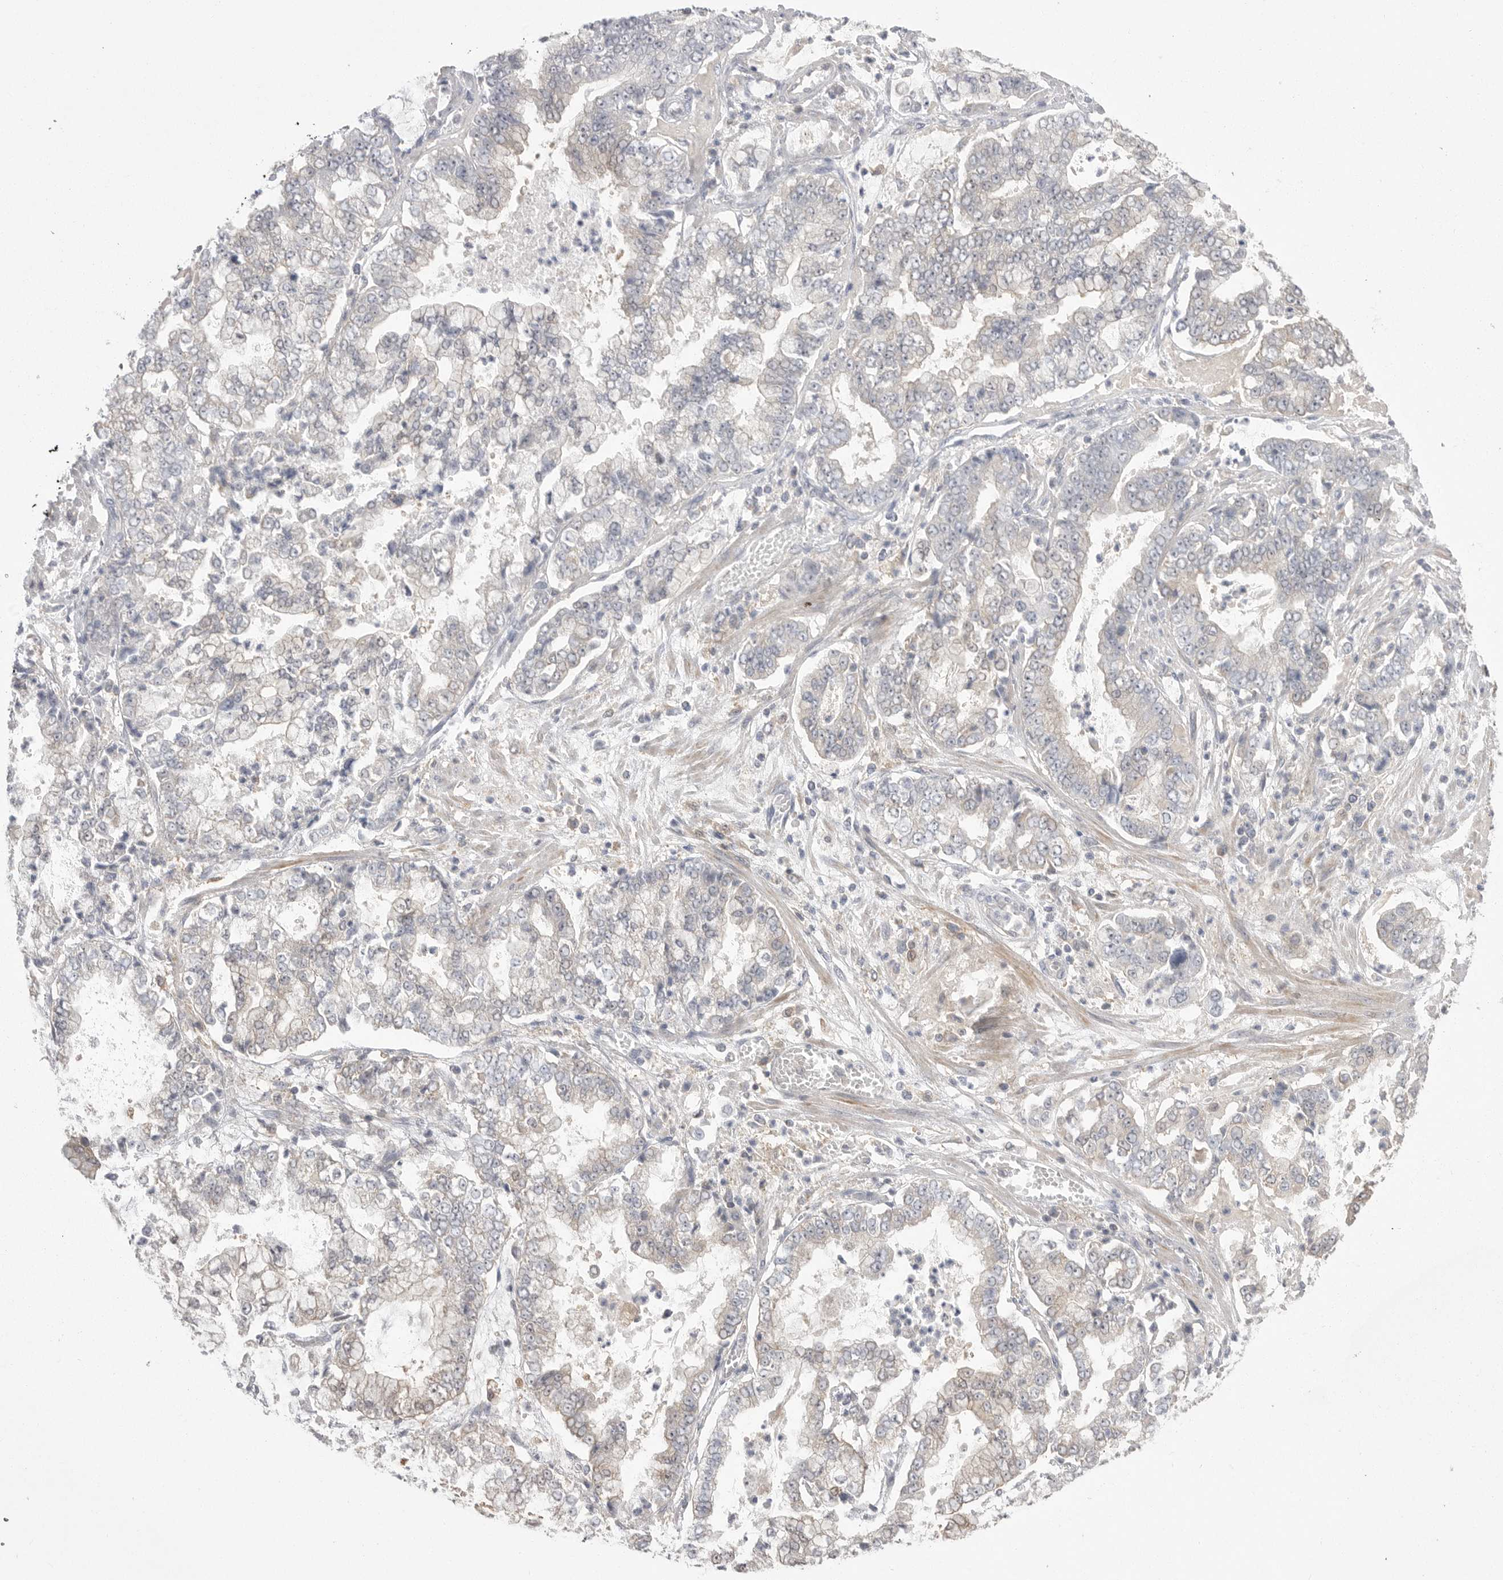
{"staining": {"intensity": "weak", "quantity": "25%-75%", "location": "cytoplasmic/membranous"}, "tissue": "stomach cancer", "cell_type": "Tumor cells", "image_type": "cancer", "snomed": [{"axis": "morphology", "description": "Adenocarcinoma, NOS"}, {"axis": "topography", "description": "Stomach"}], "caption": "Stomach cancer (adenocarcinoma) was stained to show a protein in brown. There is low levels of weak cytoplasmic/membranous positivity in about 25%-75% of tumor cells.", "gene": "KYAT3", "patient": {"sex": "male", "age": 76}}